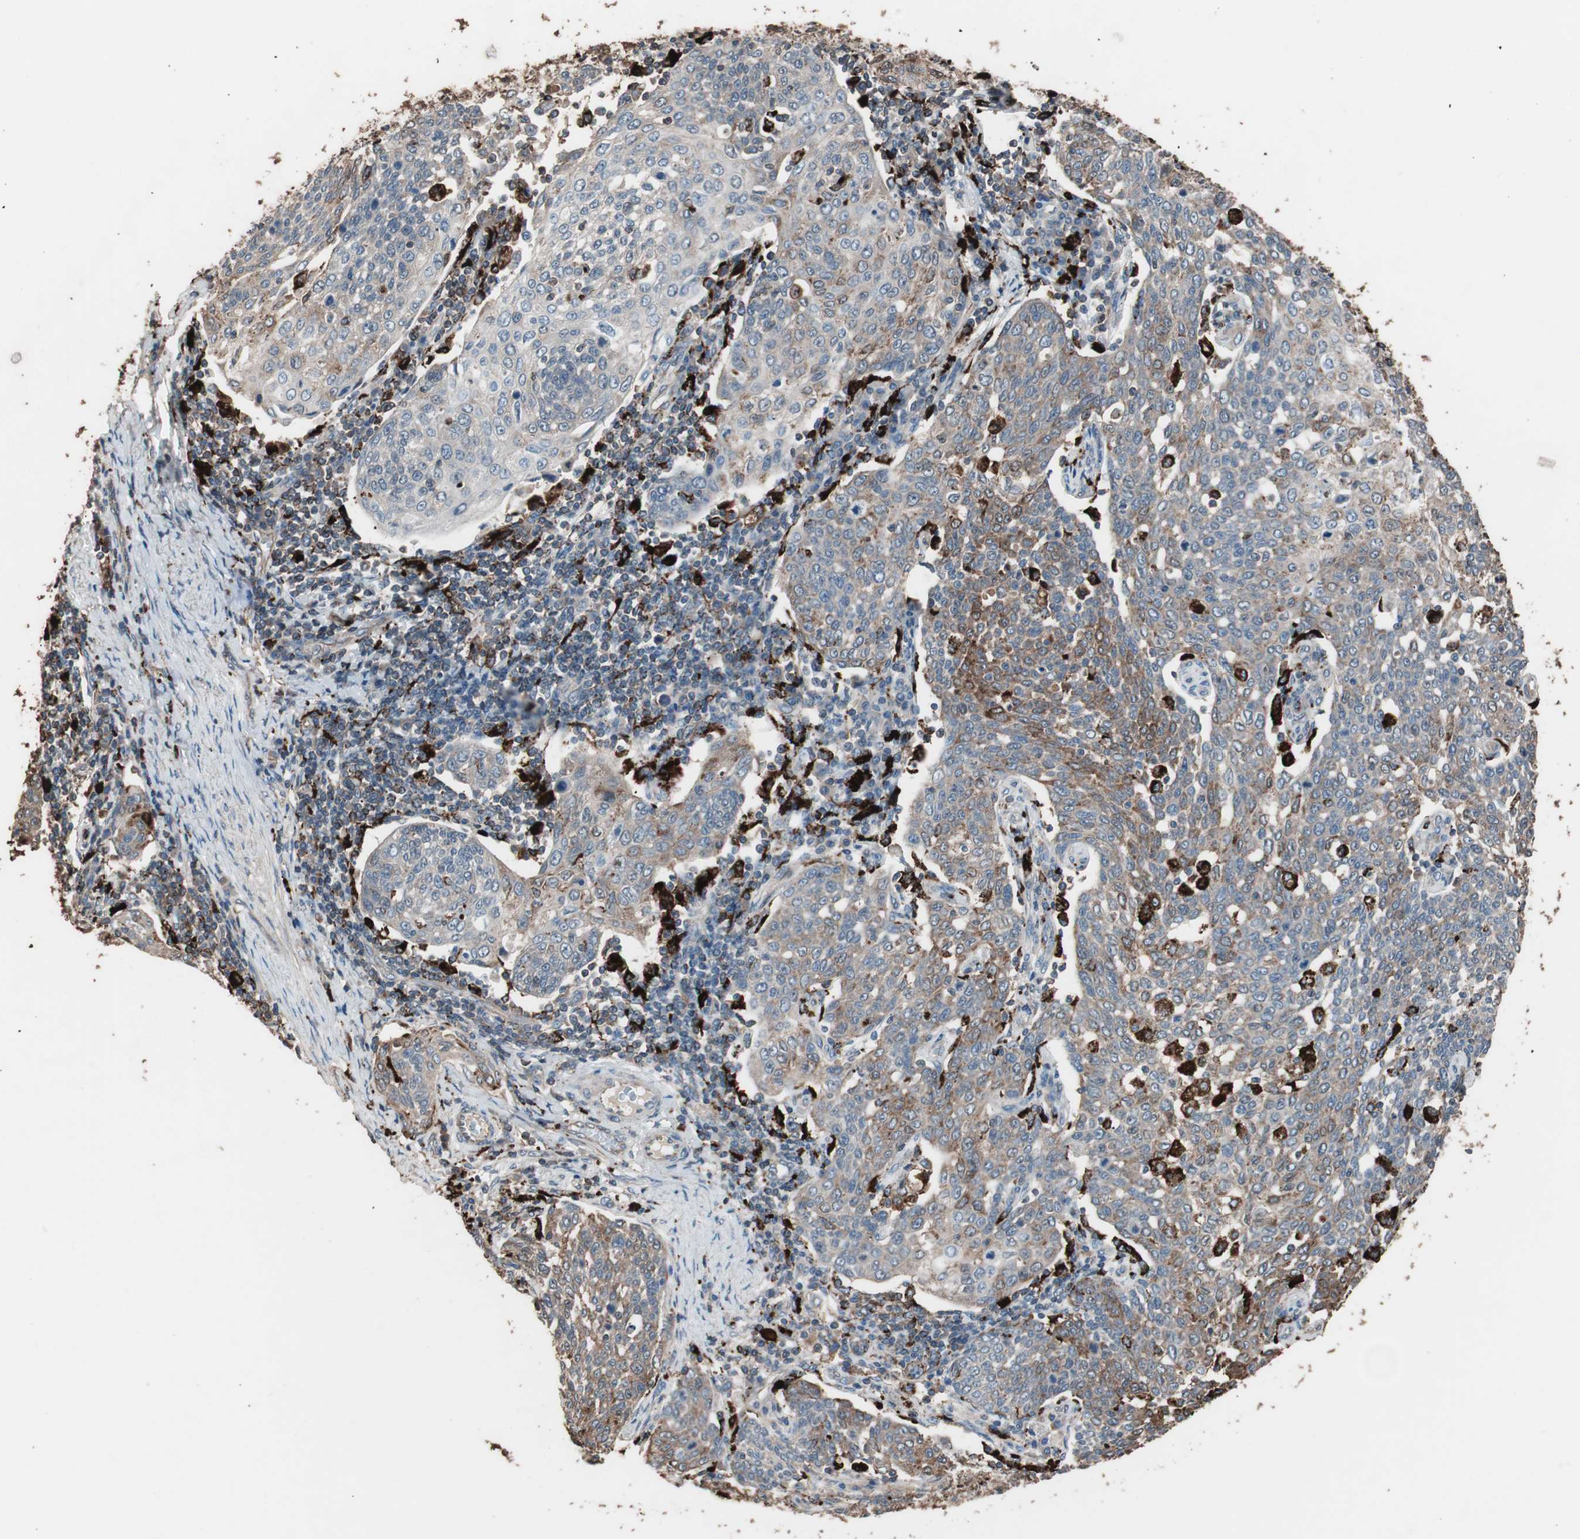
{"staining": {"intensity": "moderate", "quantity": "25%-75%", "location": "cytoplasmic/membranous"}, "tissue": "cervical cancer", "cell_type": "Tumor cells", "image_type": "cancer", "snomed": [{"axis": "morphology", "description": "Squamous cell carcinoma, NOS"}, {"axis": "topography", "description": "Cervix"}], "caption": "Cervical cancer tissue demonstrates moderate cytoplasmic/membranous expression in about 25%-75% of tumor cells Immunohistochemistry stains the protein in brown and the nuclei are stained blue.", "gene": "CCT3", "patient": {"sex": "female", "age": 34}}